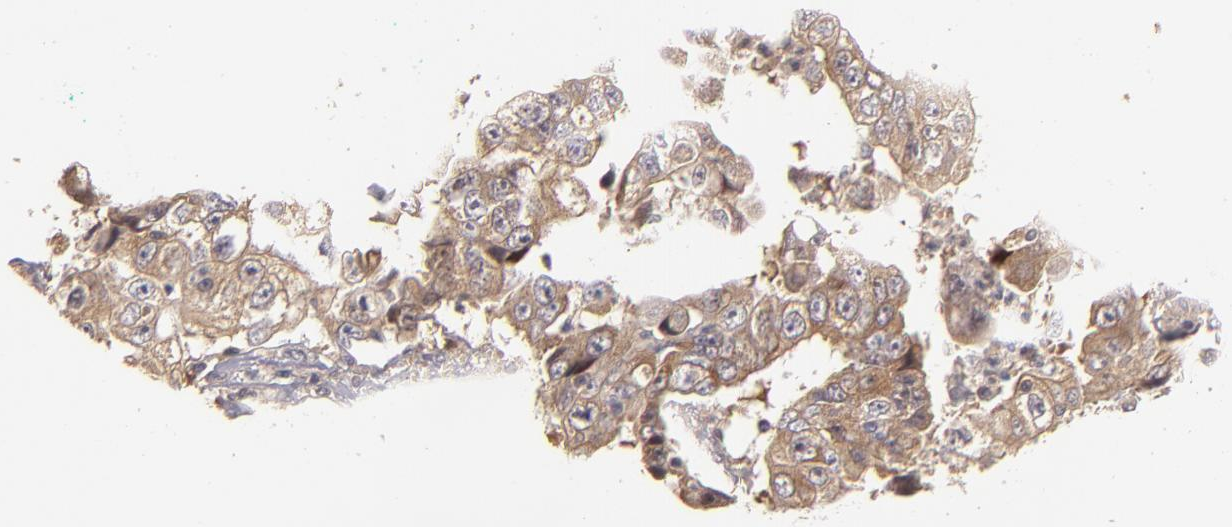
{"staining": {"intensity": "moderate", "quantity": ">75%", "location": "cytoplasmic/membranous"}, "tissue": "lung cancer", "cell_type": "Tumor cells", "image_type": "cancer", "snomed": [{"axis": "morphology", "description": "Squamous cell carcinoma, NOS"}, {"axis": "topography", "description": "Lung"}], "caption": "IHC of lung squamous cell carcinoma exhibits medium levels of moderate cytoplasmic/membranous expression in approximately >75% of tumor cells. The staining was performed using DAB, with brown indicating positive protein expression. Nuclei are stained blue with hematoxylin.", "gene": "UPF3B", "patient": {"sex": "male", "age": 64}}